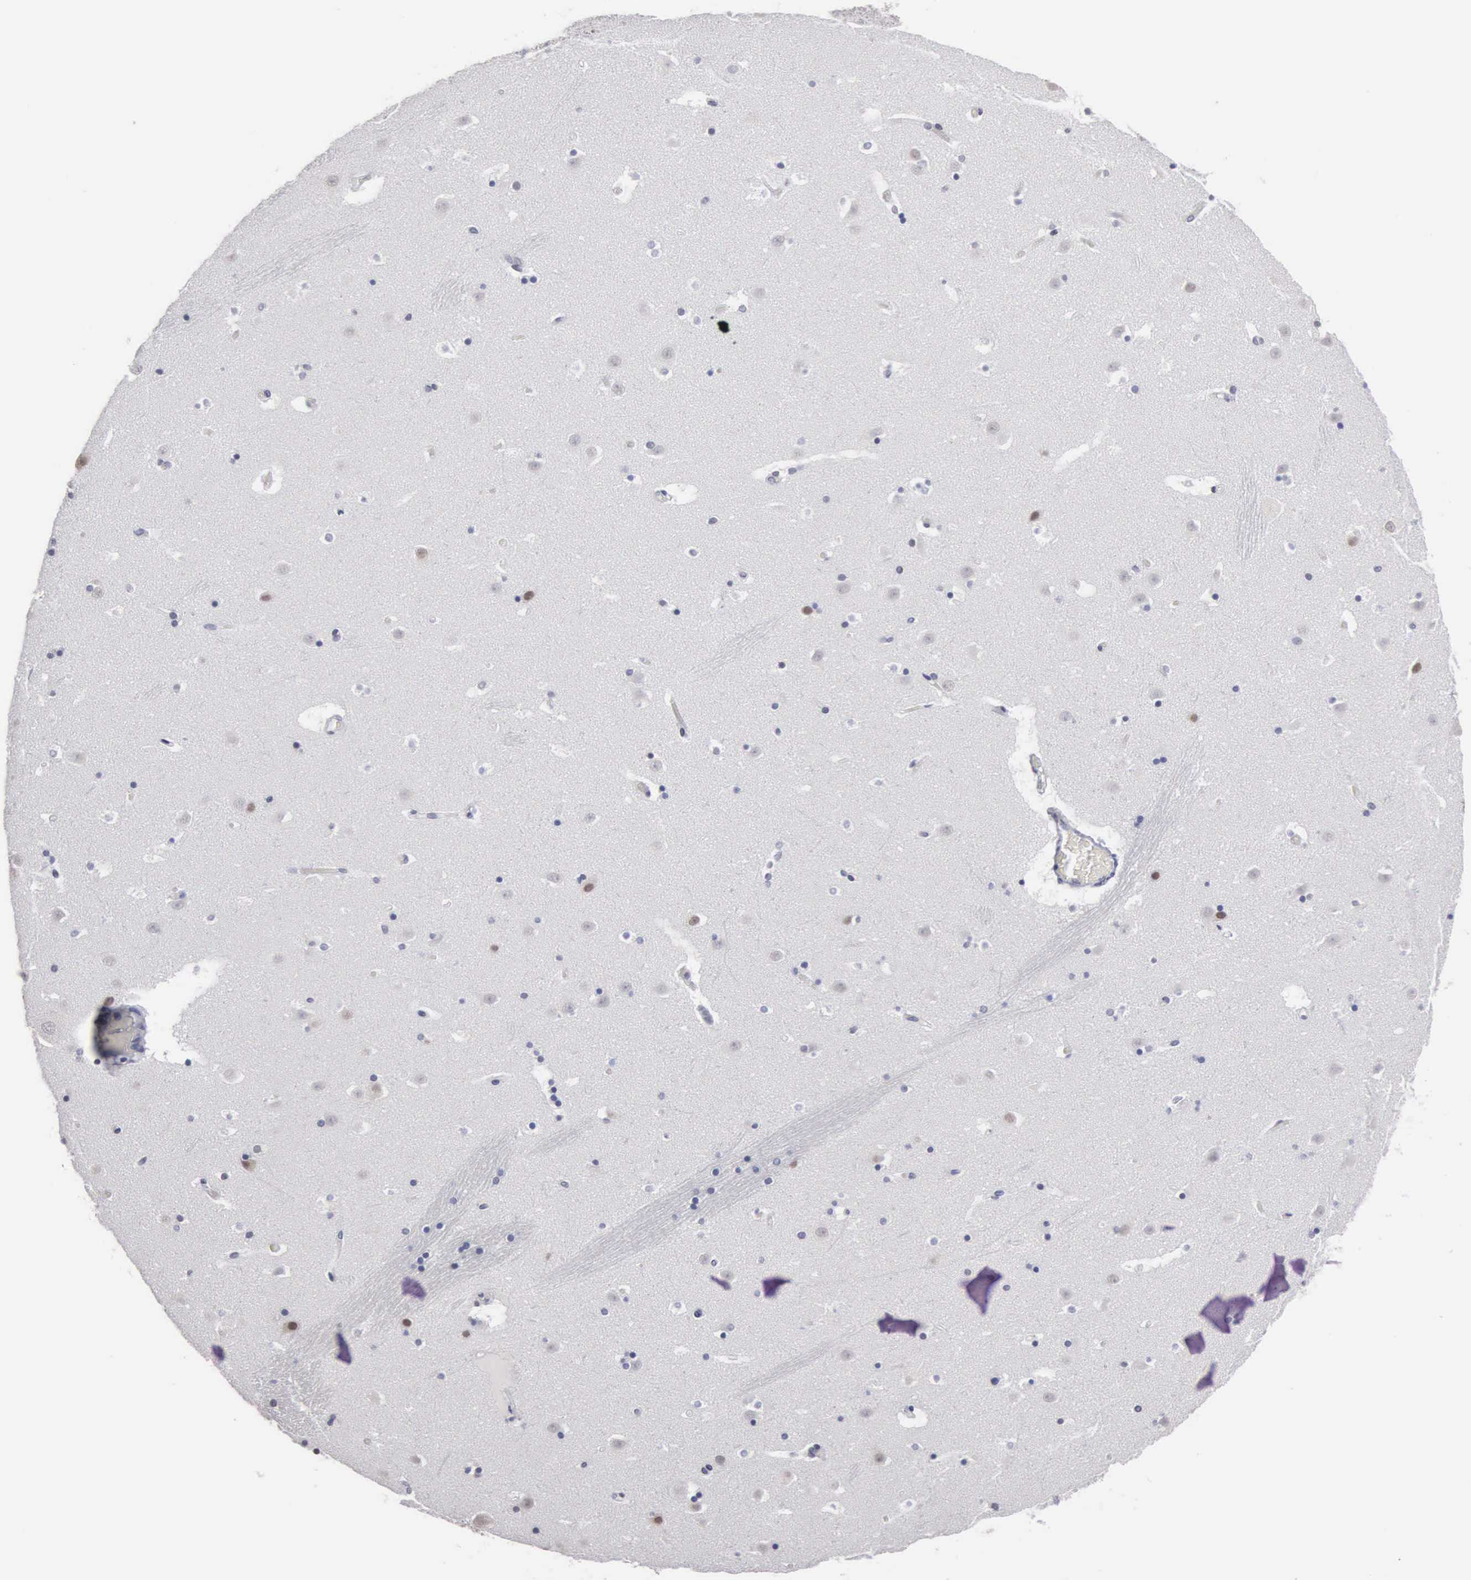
{"staining": {"intensity": "weak", "quantity": "<25%", "location": "nuclear"}, "tissue": "caudate", "cell_type": "Glial cells", "image_type": "normal", "snomed": [{"axis": "morphology", "description": "Normal tissue, NOS"}, {"axis": "topography", "description": "Lateral ventricle wall"}], "caption": "Protein analysis of unremarkable caudate exhibits no significant staining in glial cells.", "gene": "UPB1", "patient": {"sex": "male", "age": 45}}